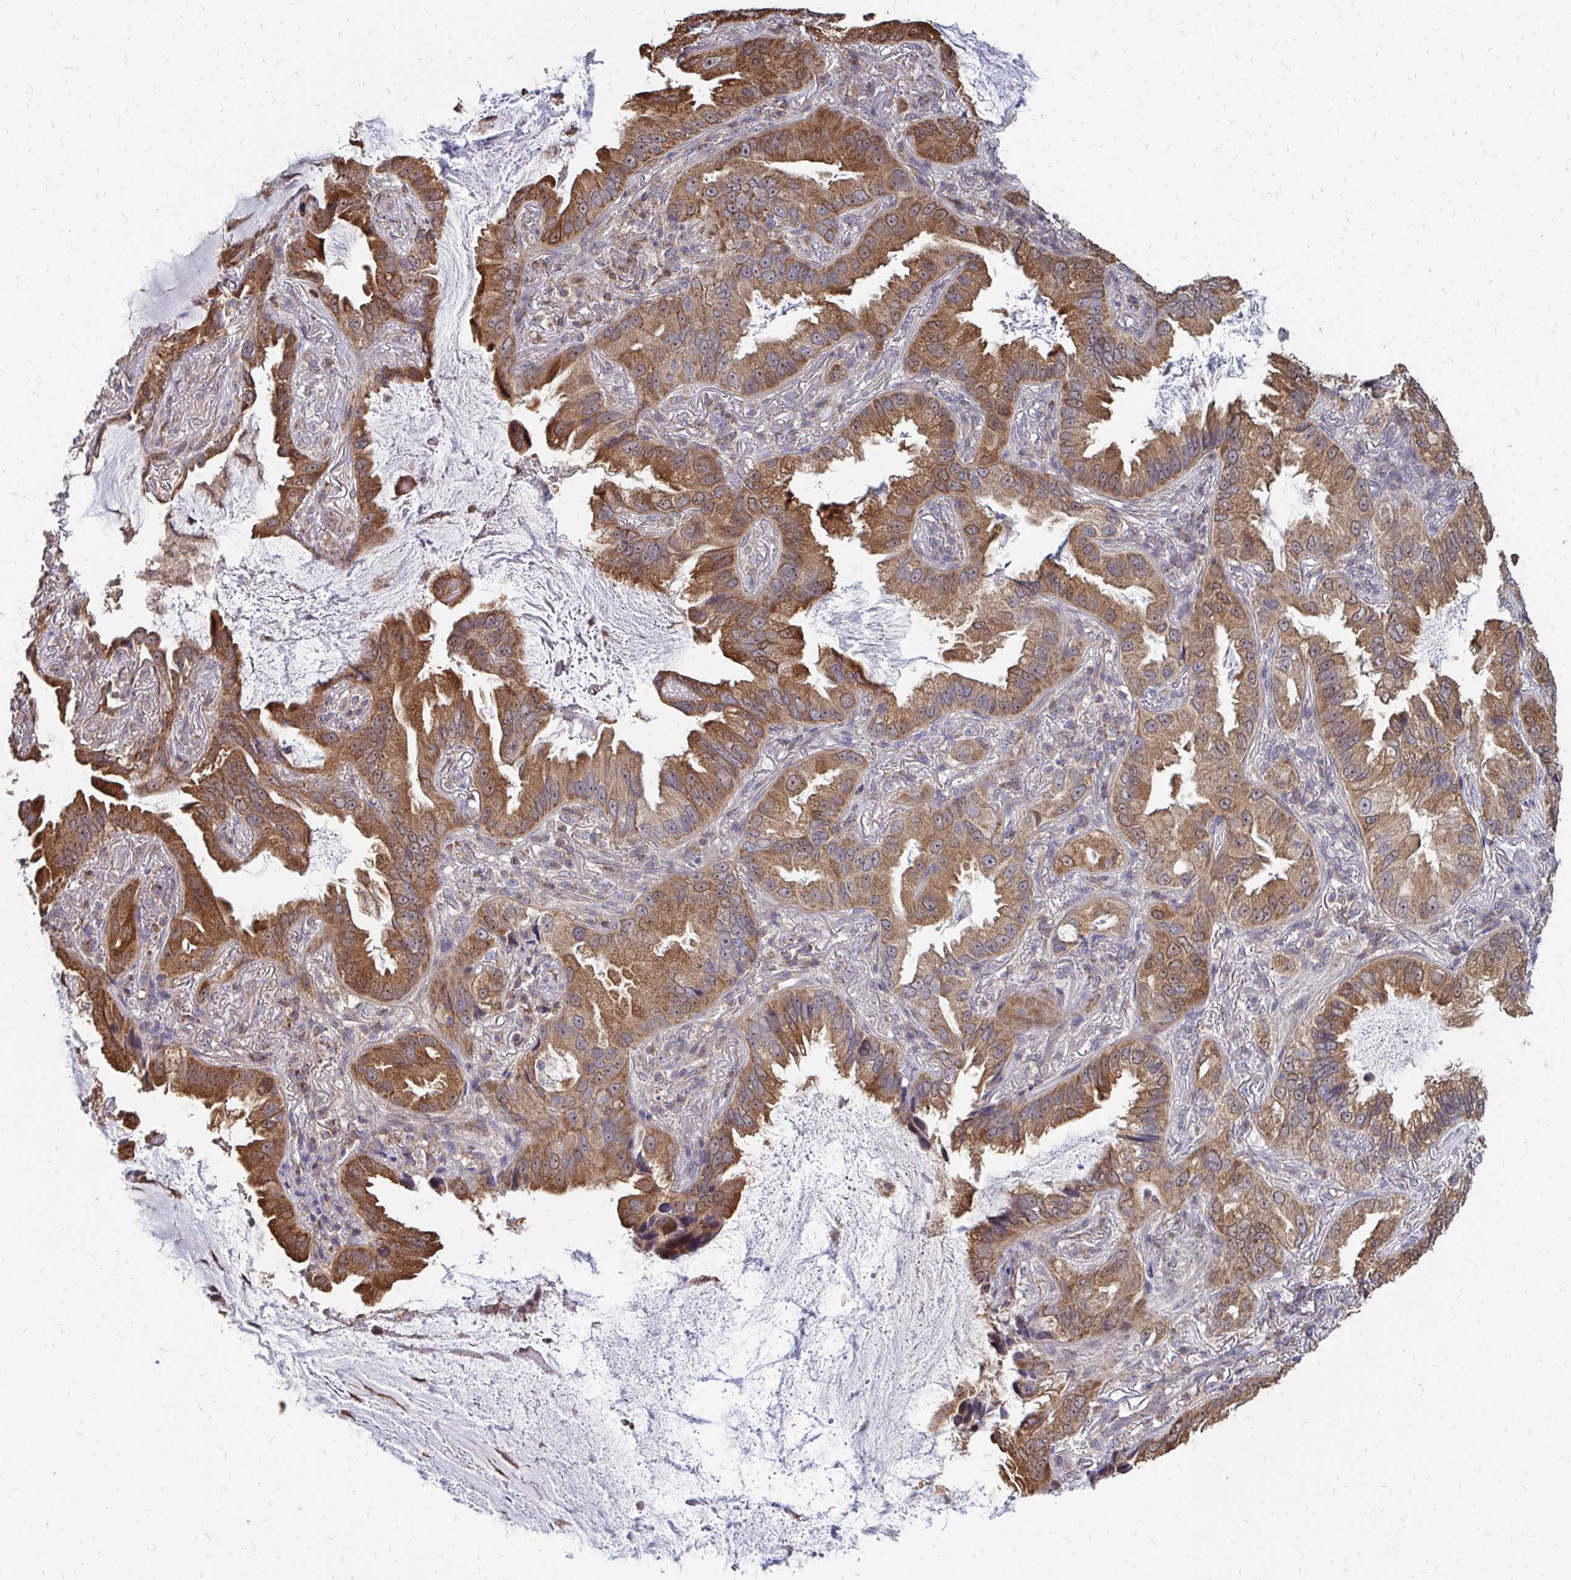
{"staining": {"intensity": "moderate", "quantity": ">75%", "location": "cytoplasmic/membranous"}, "tissue": "lung cancer", "cell_type": "Tumor cells", "image_type": "cancer", "snomed": [{"axis": "morphology", "description": "Adenocarcinoma, NOS"}, {"axis": "topography", "description": "Lung"}], "caption": "Protein positivity by immunohistochemistry (IHC) demonstrates moderate cytoplasmic/membranous expression in approximately >75% of tumor cells in lung adenocarcinoma. Using DAB (brown) and hematoxylin (blue) stains, captured at high magnification using brightfield microscopy.", "gene": "DNAJA2", "patient": {"sex": "female", "age": 69}}